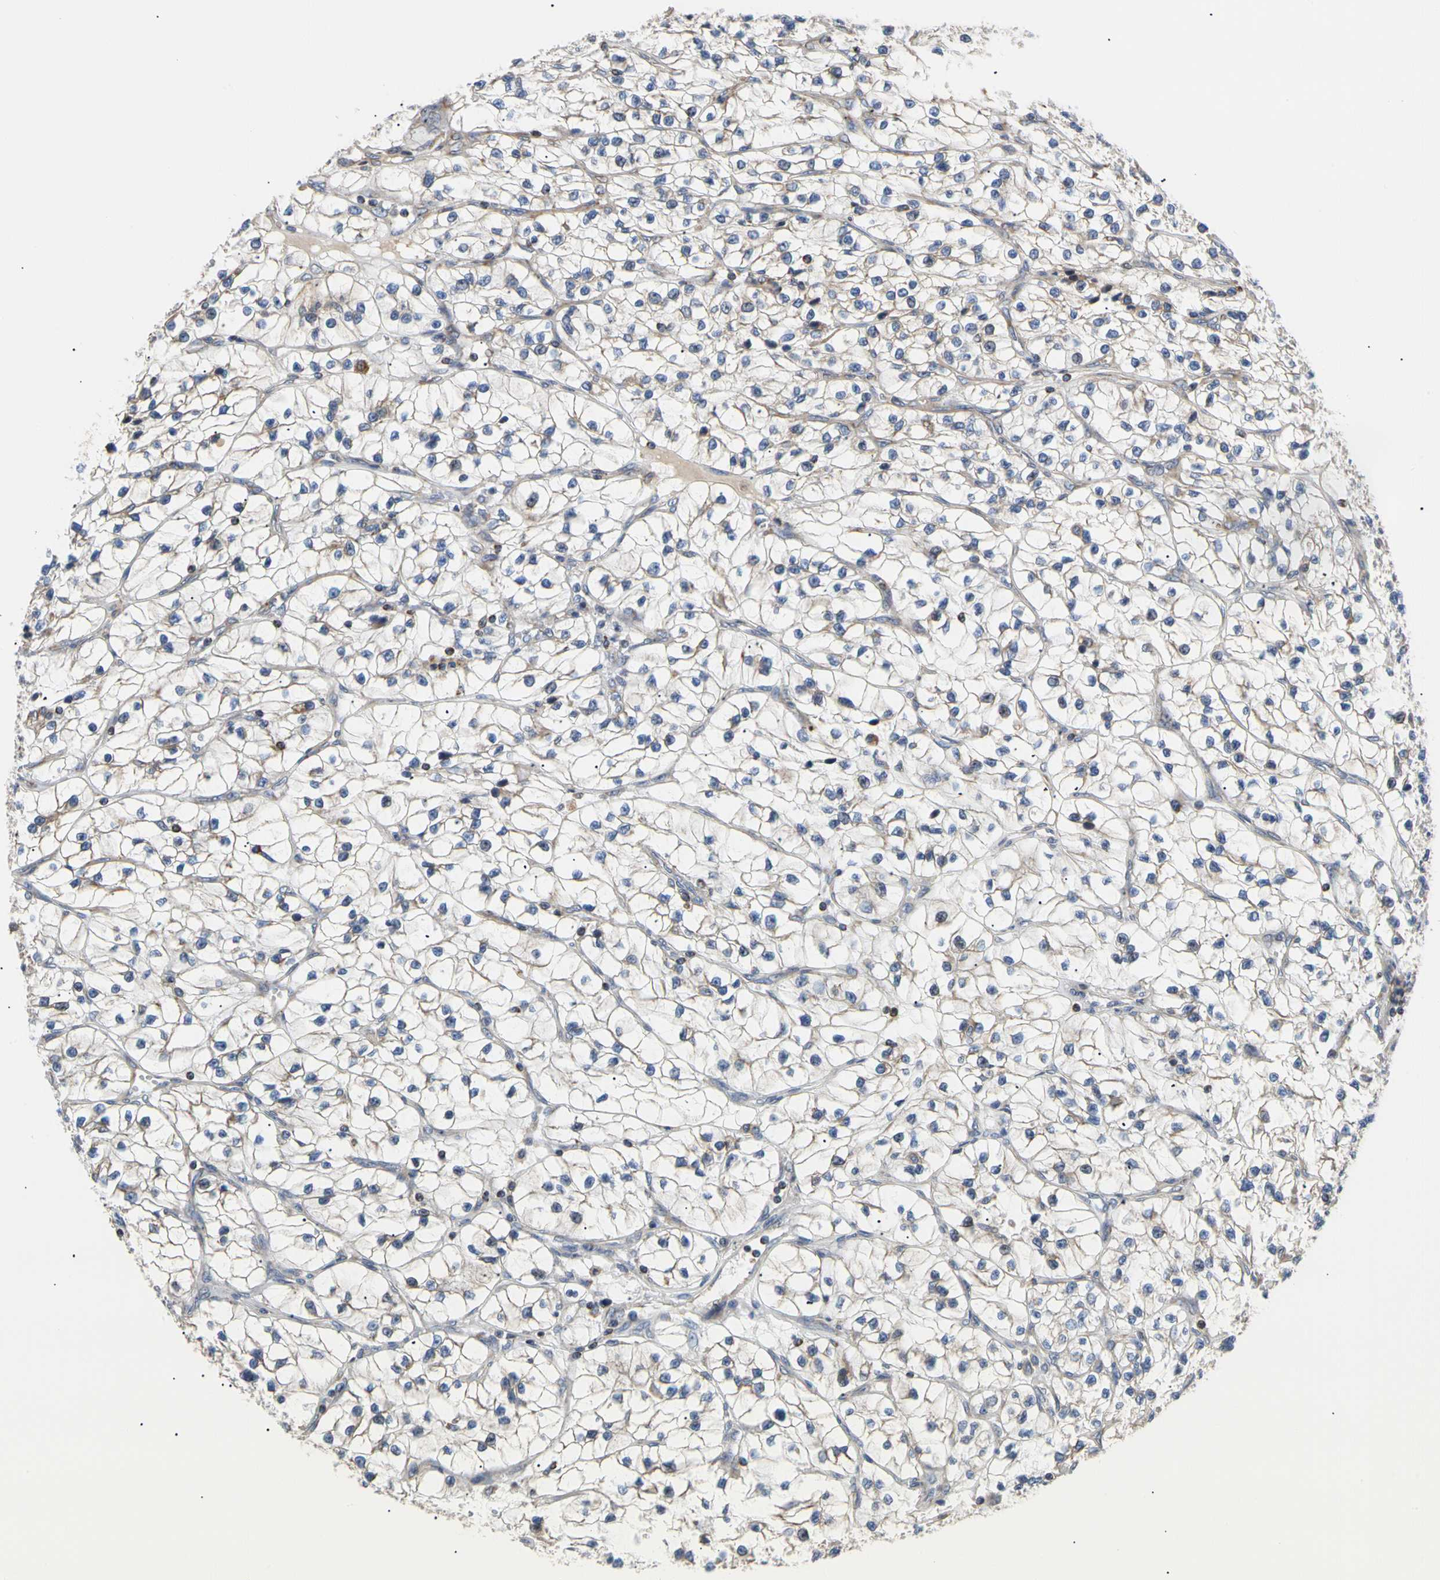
{"staining": {"intensity": "negative", "quantity": "none", "location": "none"}, "tissue": "renal cancer", "cell_type": "Tumor cells", "image_type": "cancer", "snomed": [{"axis": "morphology", "description": "Adenocarcinoma, NOS"}, {"axis": "topography", "description": "Kidney"}], "caption": "There is no significant staining in tumor cells of renal cancer (adenocarcinoma).", "gene": "PLGRKT", "patient": {"sex": "female", "age": 57}}